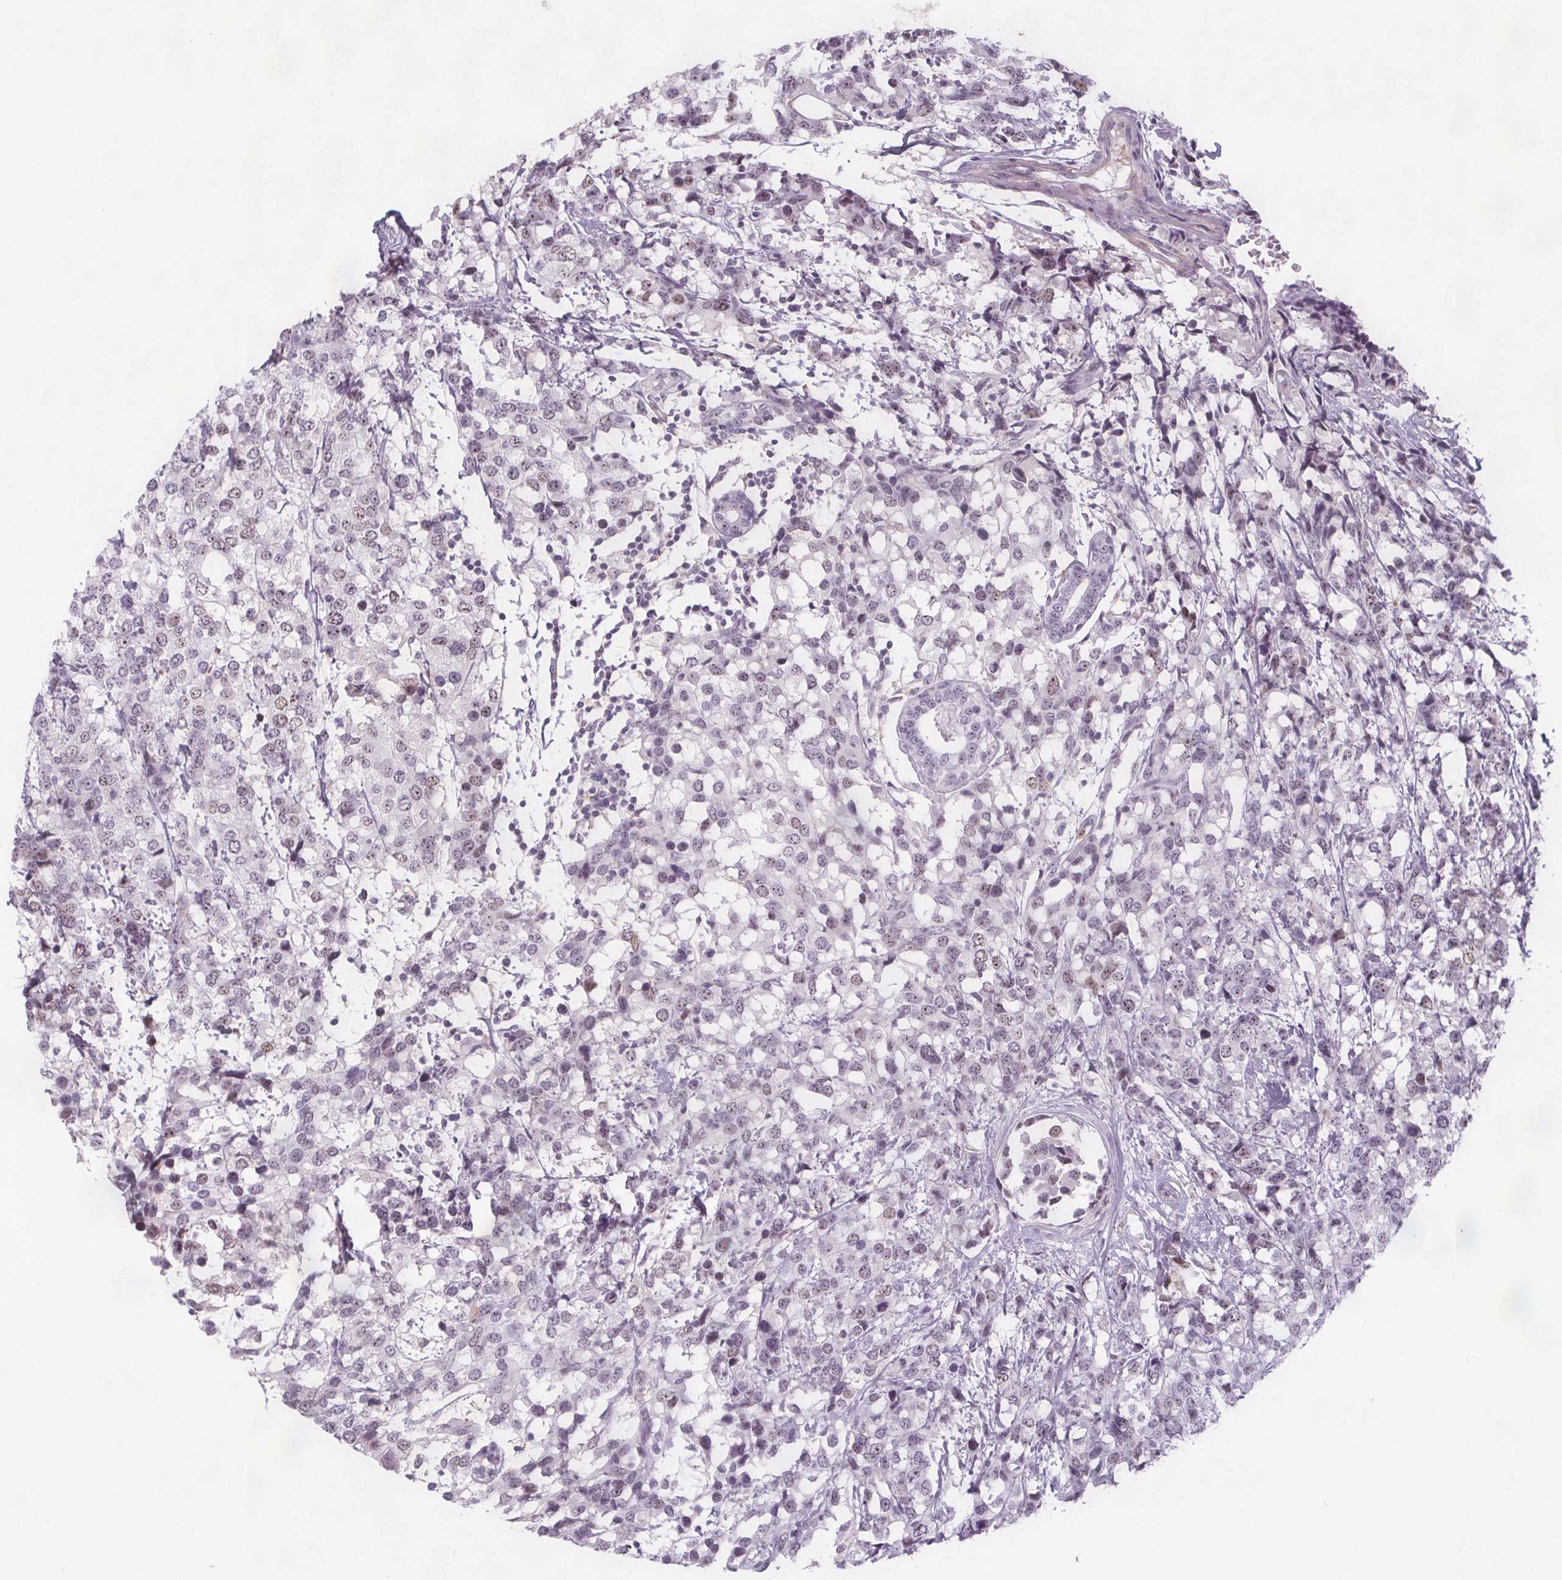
{"staining": {"intensity": "weak", "quantity": "25%-75%", "location": "nuclear"}, "tissue": "breast cancer", "cell_type": "Tumor cells", "image_type": "cancer", "snomed": [{"axis": "morphology", "description": "Lobular carcinoma"}, {"axis": "topography", "description": "Breast"}], "caption": "About 25%-75% of tumor cells in human breast lobular carcinoma exhibit weak nuclear protein positivity as visualized by brown immunohistochemical staining.", "gene": "NOLC1", "patient": {"sex": "female", "age": 66}}